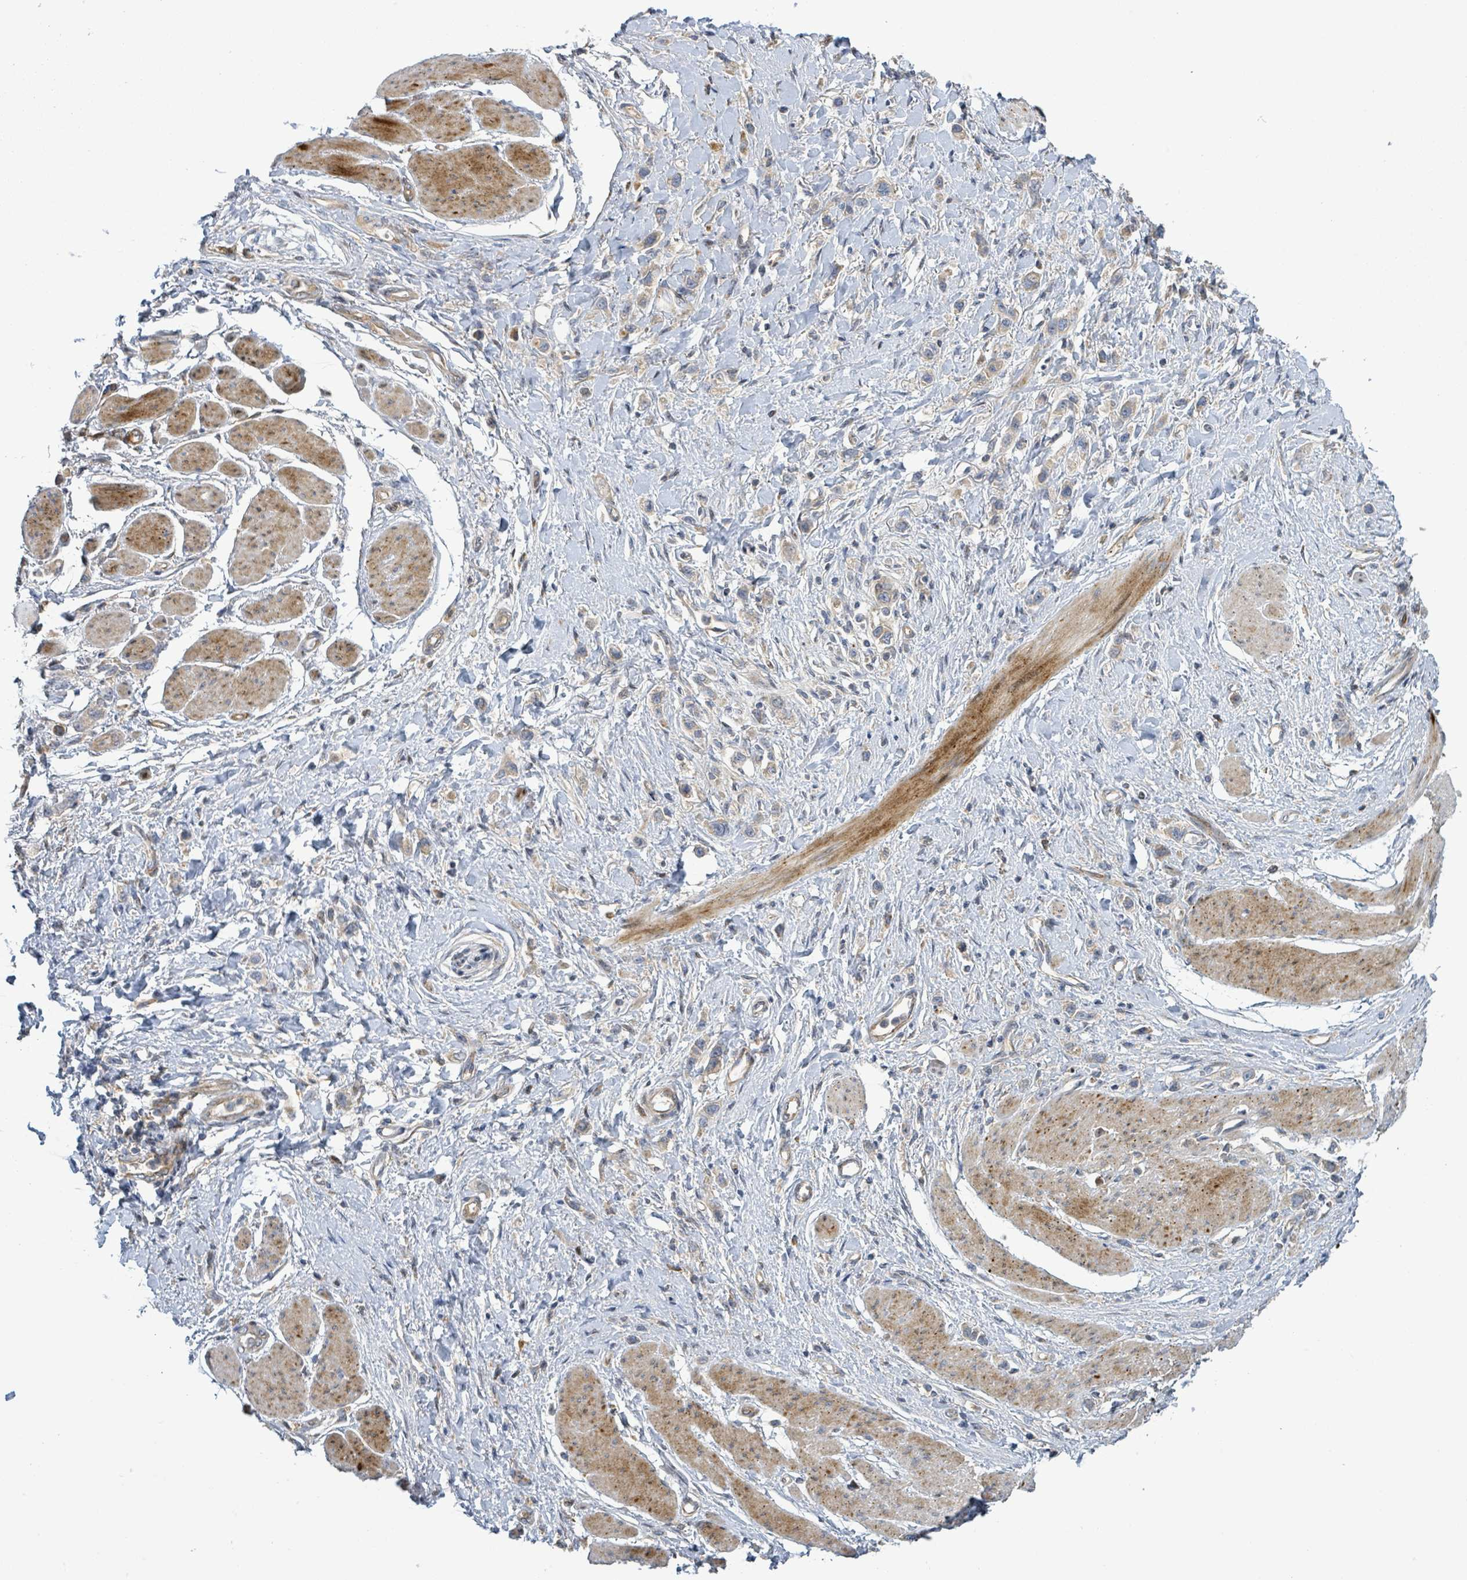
{"staining": {"intensity": "negative", "quantity": "none", "location": "none"}, "tissue": "stomach cancer", "cell_type": "Tumor cells", "image_type": "cancer", "snomed": [{"axis": "morphology", "description": "Adenocarcinoma, NOS"}, {"axis": "topography", "description": "Stomach"}], "caption": "Stomach adenocarcinoma was stained to show a protein in brown. There is no significant staining in tumor cells.", "gene": "CFAP210", "patient": {"sex": "female", "age": 65}}